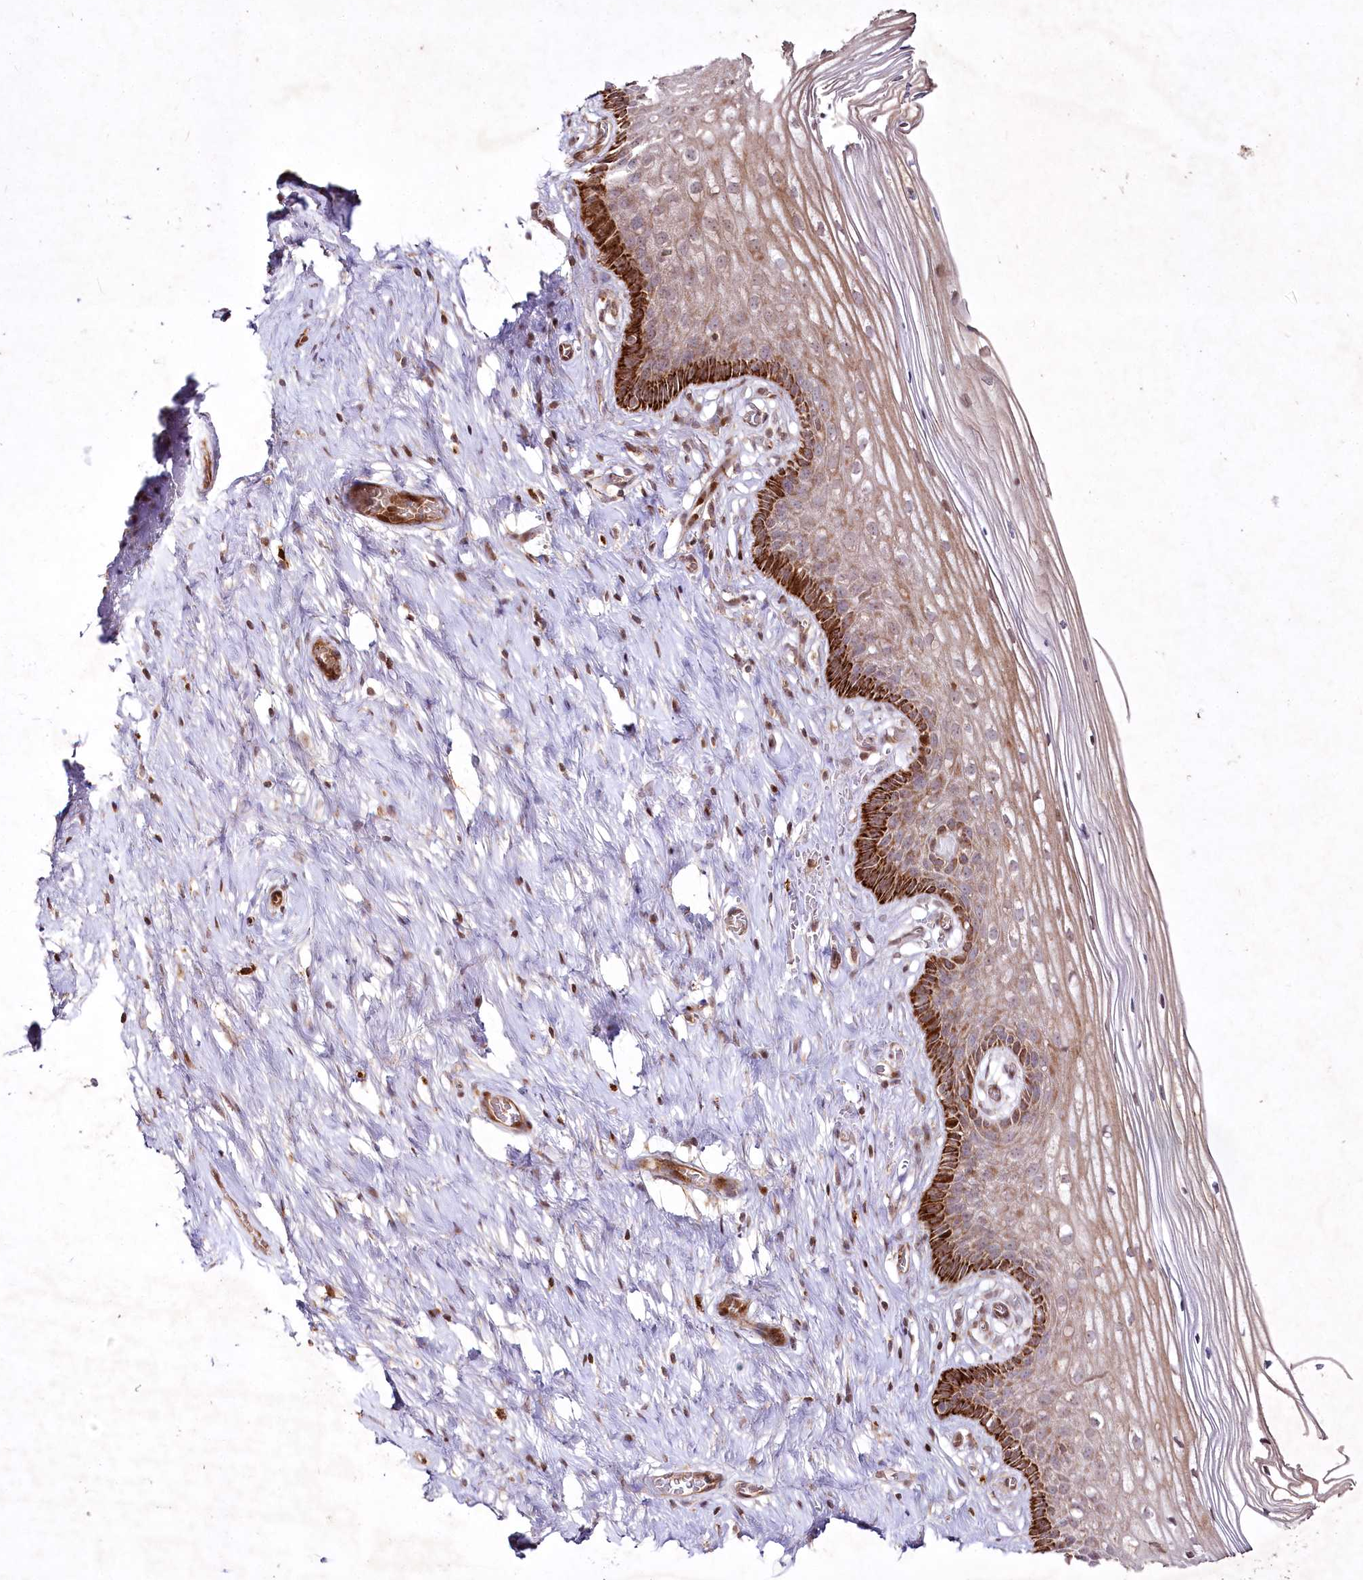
{"staining": {"intensity": "moderate", "quantity": ">75%", "location": "cytoplasmic/membranous,nuclear"}, "tissue": "cervix", "cell_type": "Glandular cells", "image_type": "normal", "snomed": [{"axis": "morphology", "description": "Normal tissue, NOS"}, {"axis": "topography", "description": "Cervix"}], "caption": "Brown immunohistochemical staining in unremarkable cervix shows moderate cytoplasmic/membranous,nuclear positivity in approximately >75% of glandular cells. Nuclei are stained in blue.", "gene": "PSTK", "patient": {"sex": "female", "age": 33}}